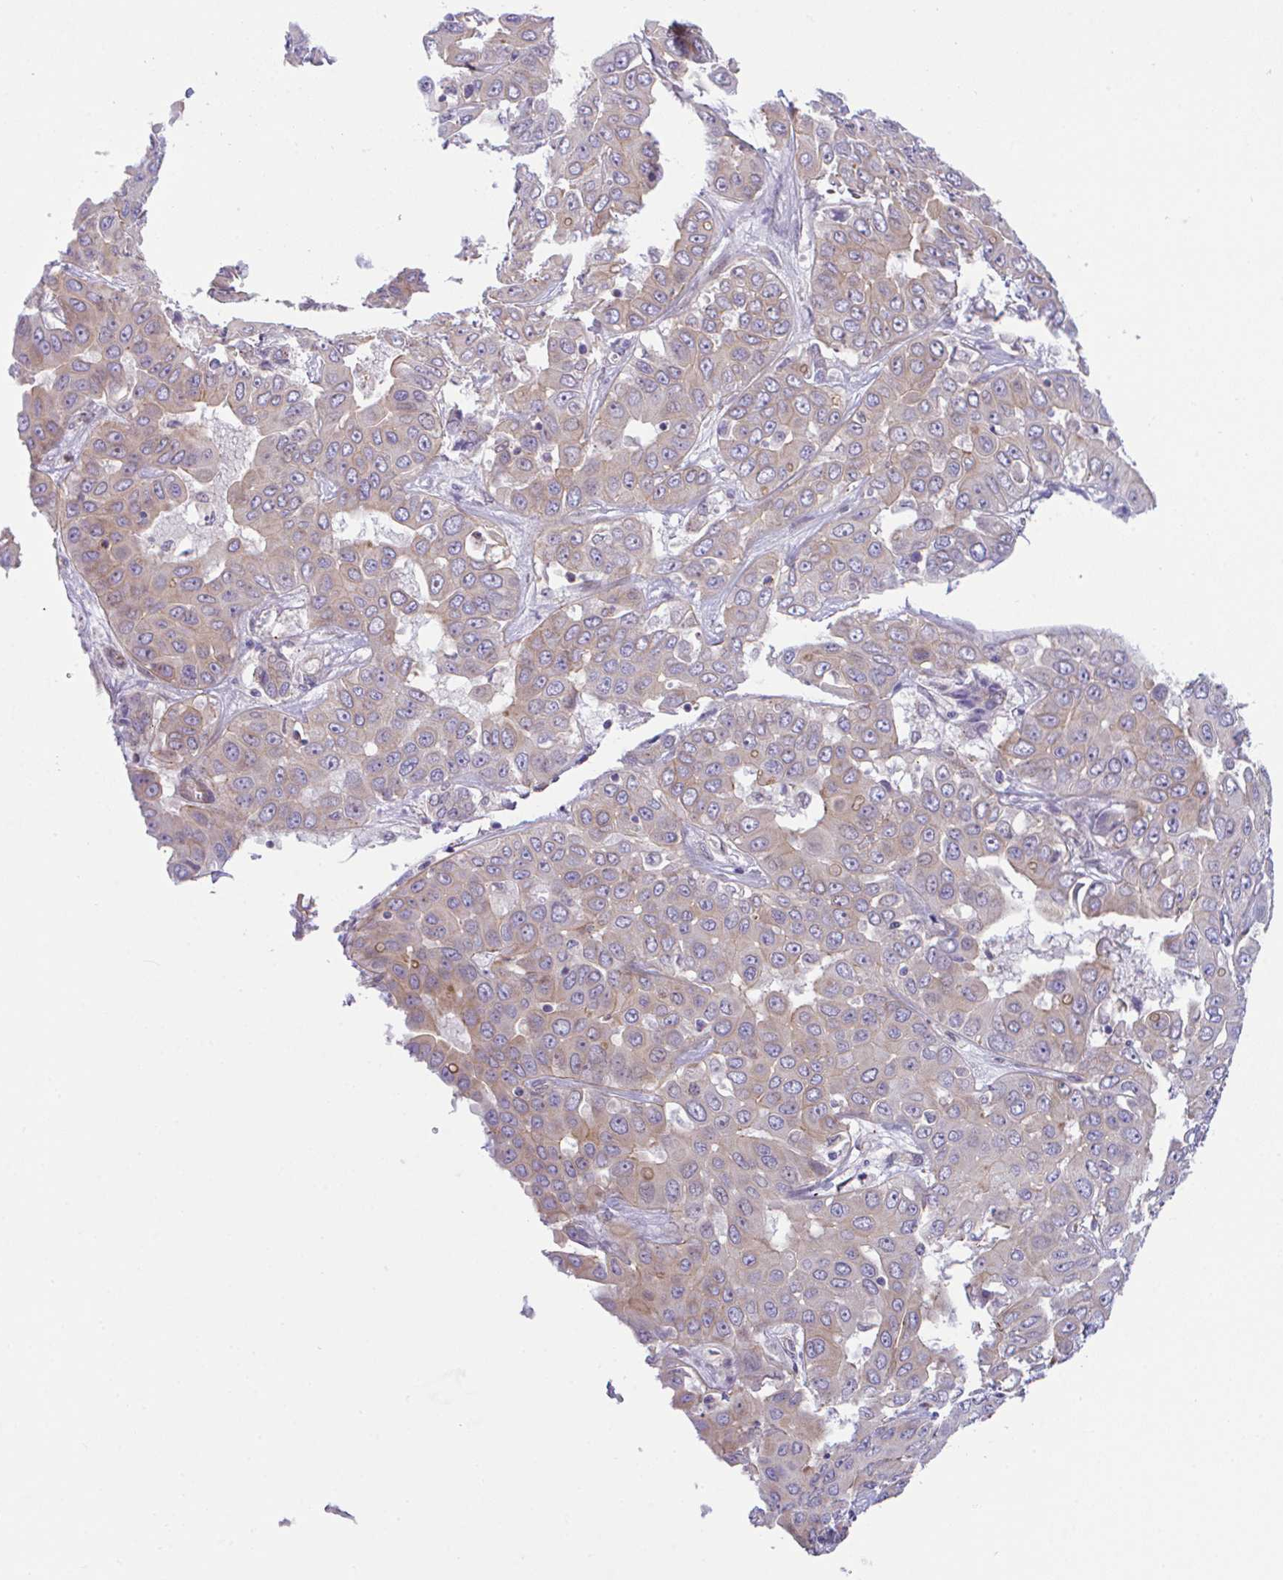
{"staining": {"intensity": "weak", "quantity": "<25%", "location": "cytoplasmic/membranous"}, "tissue": "liver cancer", "cell_type": "Tumor cells", "image_type": "cancer", "snomed": [{"axis": "morphology", "description": "Cholangiocarcinoma"}, {"axis": "topography", "description": "Liver"}], "caption": "IHC of liver cancer (cholangiocarcinoma) exhibits no expression in tumor cells.", "gene": "ZBED3", "patient": {"sex": "female", "age": 52}}